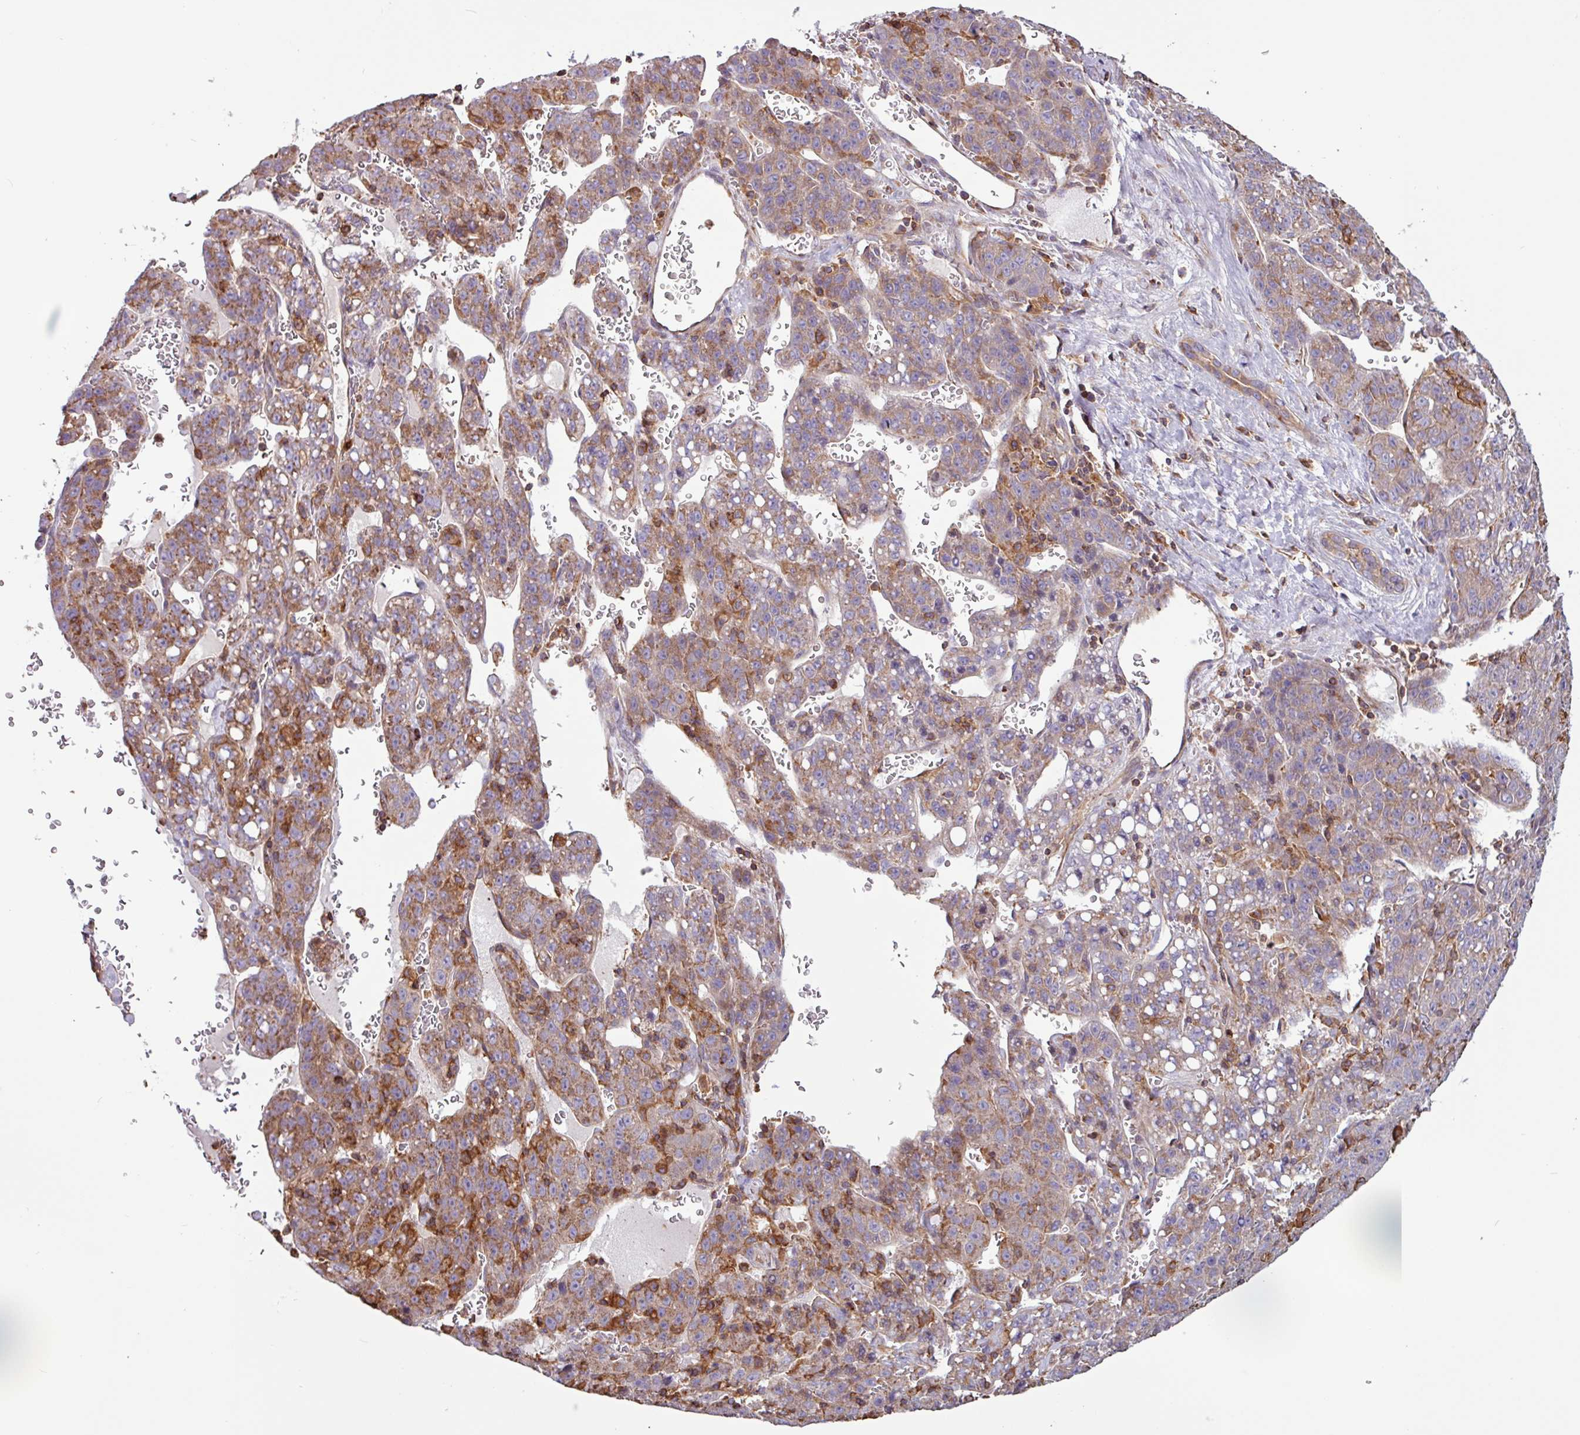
{"staining": {"intensity": "moderate", "quantity": "25%-75%", "location": "cytoplasmic/membranous"}, "tissue": "liver cancer", "cell_type": "Tumor cells", "image_type": "cancer", "snomed": [{"axis": "morphology", "description": "Carcinoma, Hepatocellular, NOS"}, {"axis": "topography", "description": "Liver"}], "caption": "Immunohistochemical staining of human liver cancer (hepatocellular carcinoma) shows medium levels of moderate cytoplasmic/membranous protein staining in approximately 25%-75% of tumor cells.", "gene": "ACTR3", "patient": {"sex": "female", "age": 53}}